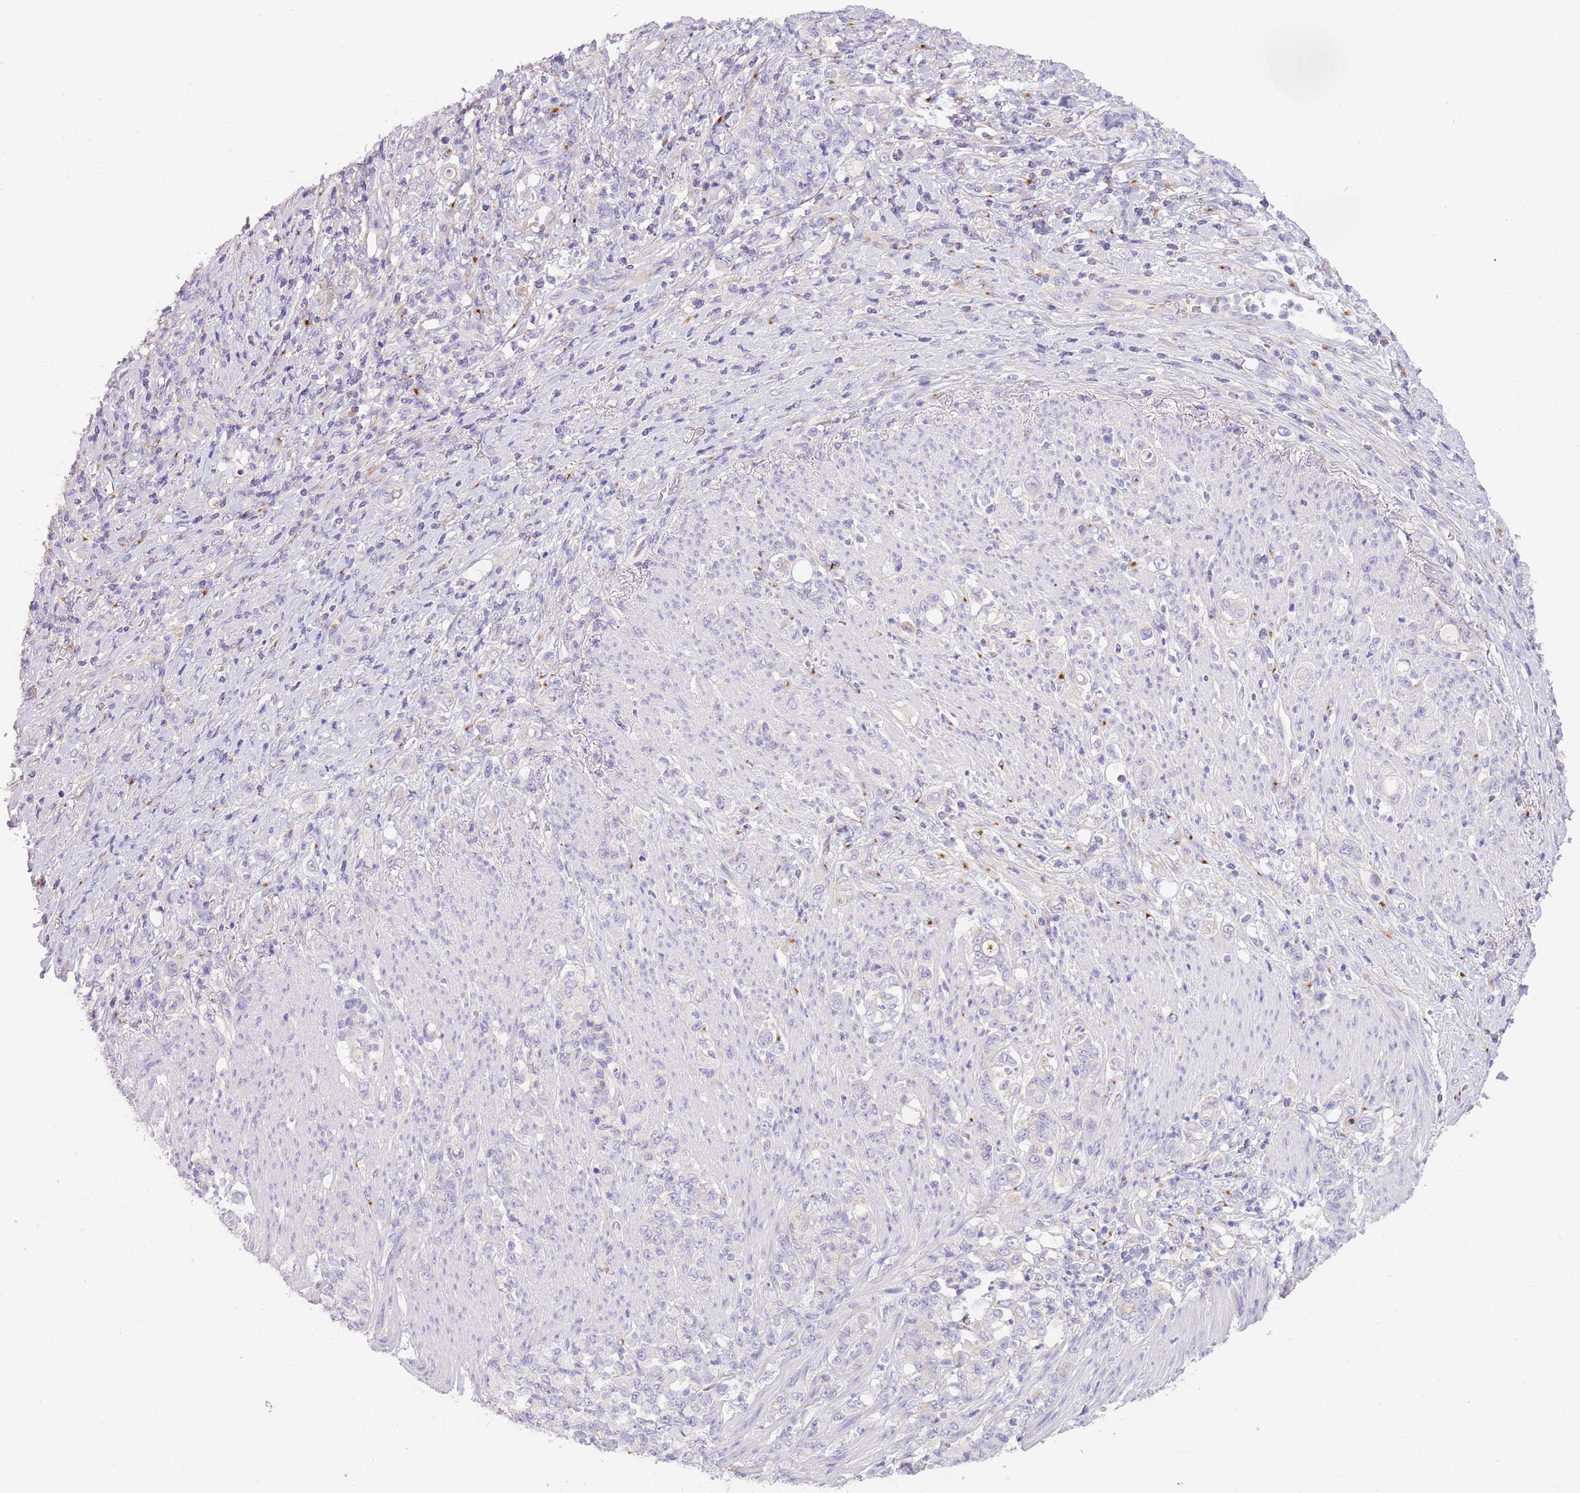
{"staining": {"intensity": "negative", "quantity": "none", "location": "none"}, "tissue": "stomach cancer", "cell_type": "Tumor cells", "image_type": "cancer", "snomed": [{"axis": "morphology", "description": "Normal tissue, NOS"}, {"axis": "morphology", "description": "Adenocarcinoma, NOS"}, {"axis": "topography", "description": "Stomach"}], "caption": "Tumor cells show no significant expression in stomach cancer.", "gene": "CFAP73", "patient": {"sex": "female", "age": 79}}